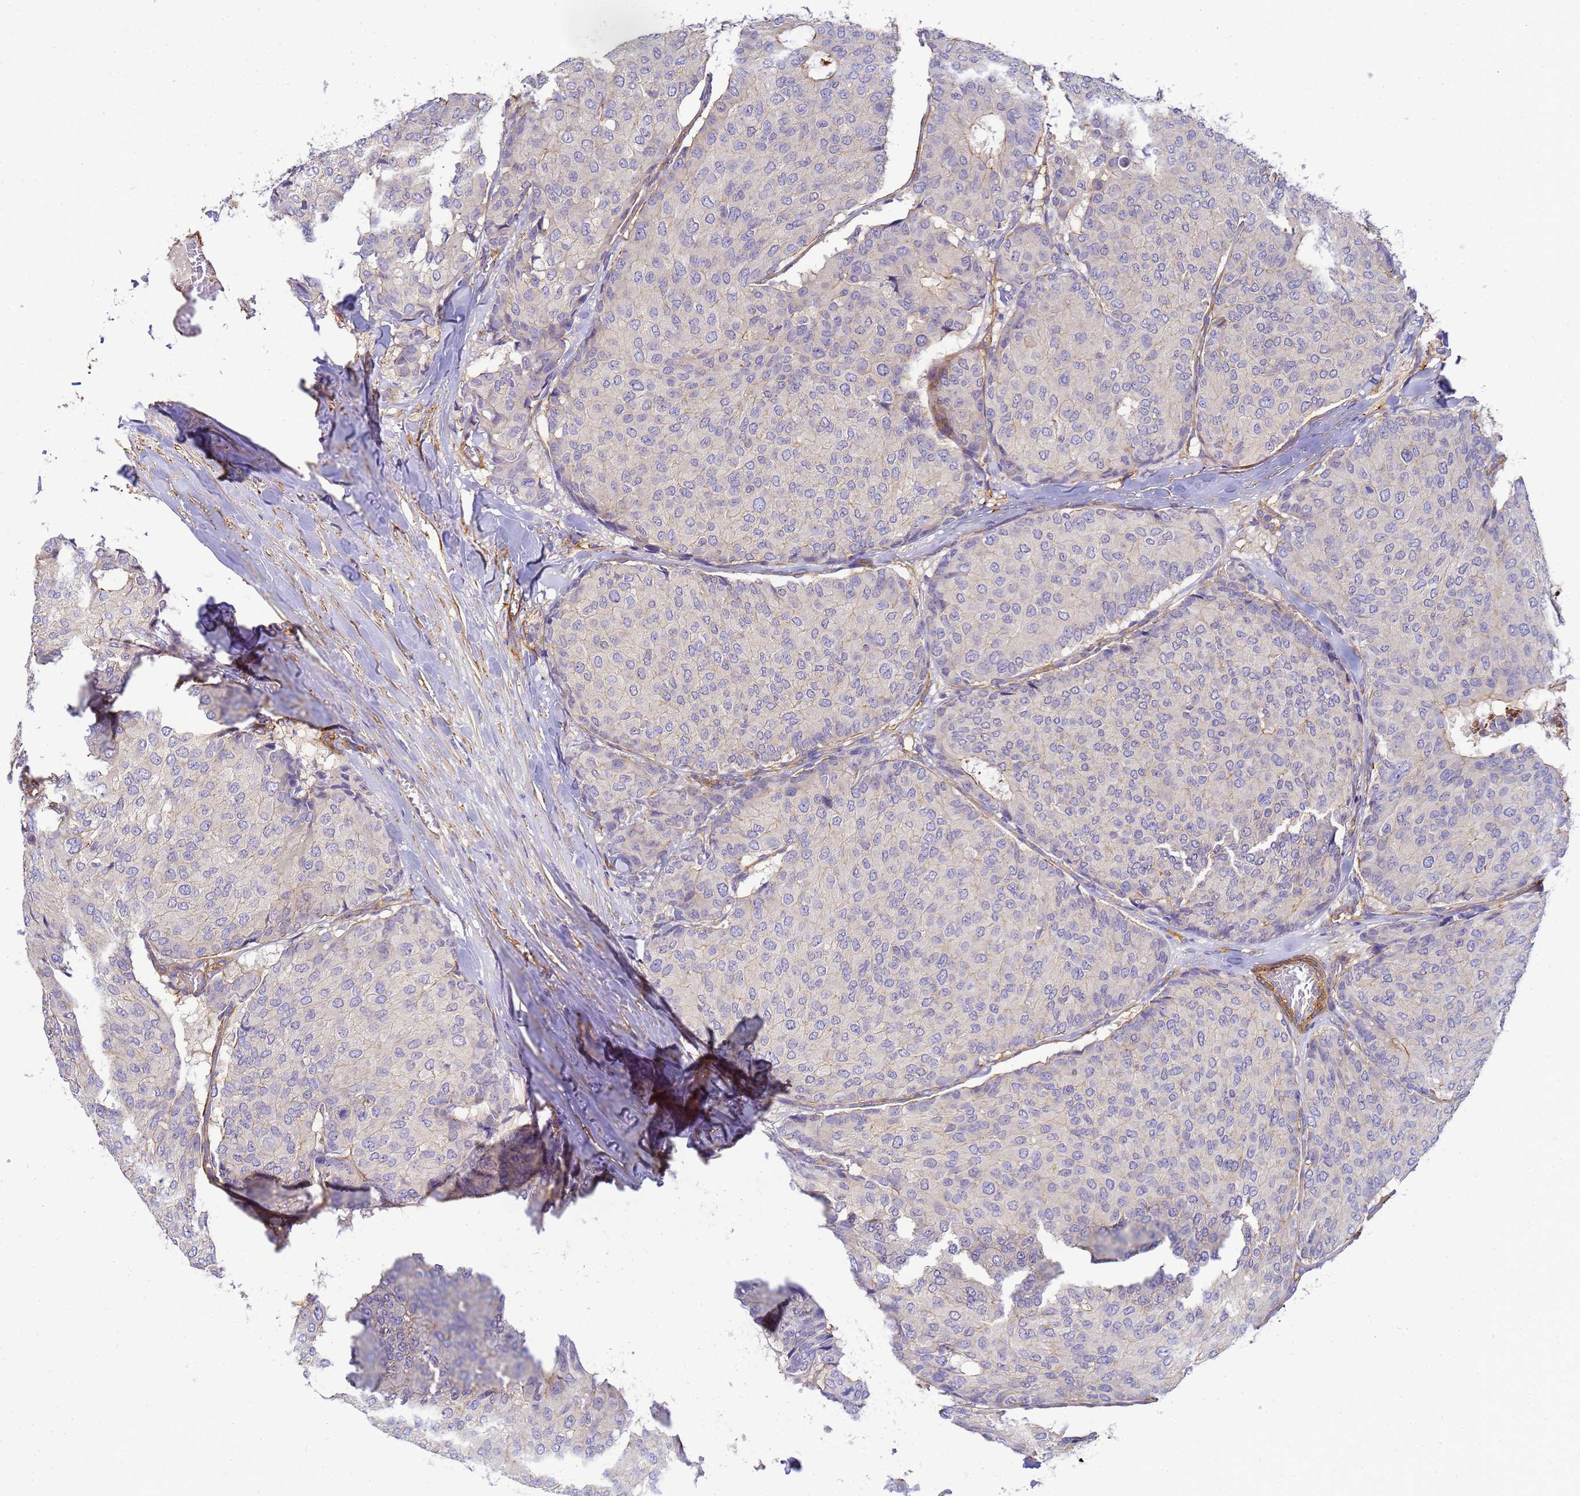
{"staining": {"intensity": "negative", "quantity": "none", "location": "none"}, "tissue": "breast cancer", "cell_type": "Tumor cells", "image_type": "cancer", "snomed": [{"axis": "morphology", "description": "Duct carcinoma"}, {"axis": "topography", "description": "Breast"}], "caption": "Immunohistochemistry micrograph of neoplastic tissue: invasive ductal carcinoma (breast) stained with DAB (3,3'-diaminobenzidine) displays no significant protein expression in tumor cells.", "gene": "MYL12A", "patient": {"sex": "female", "age": 75}}